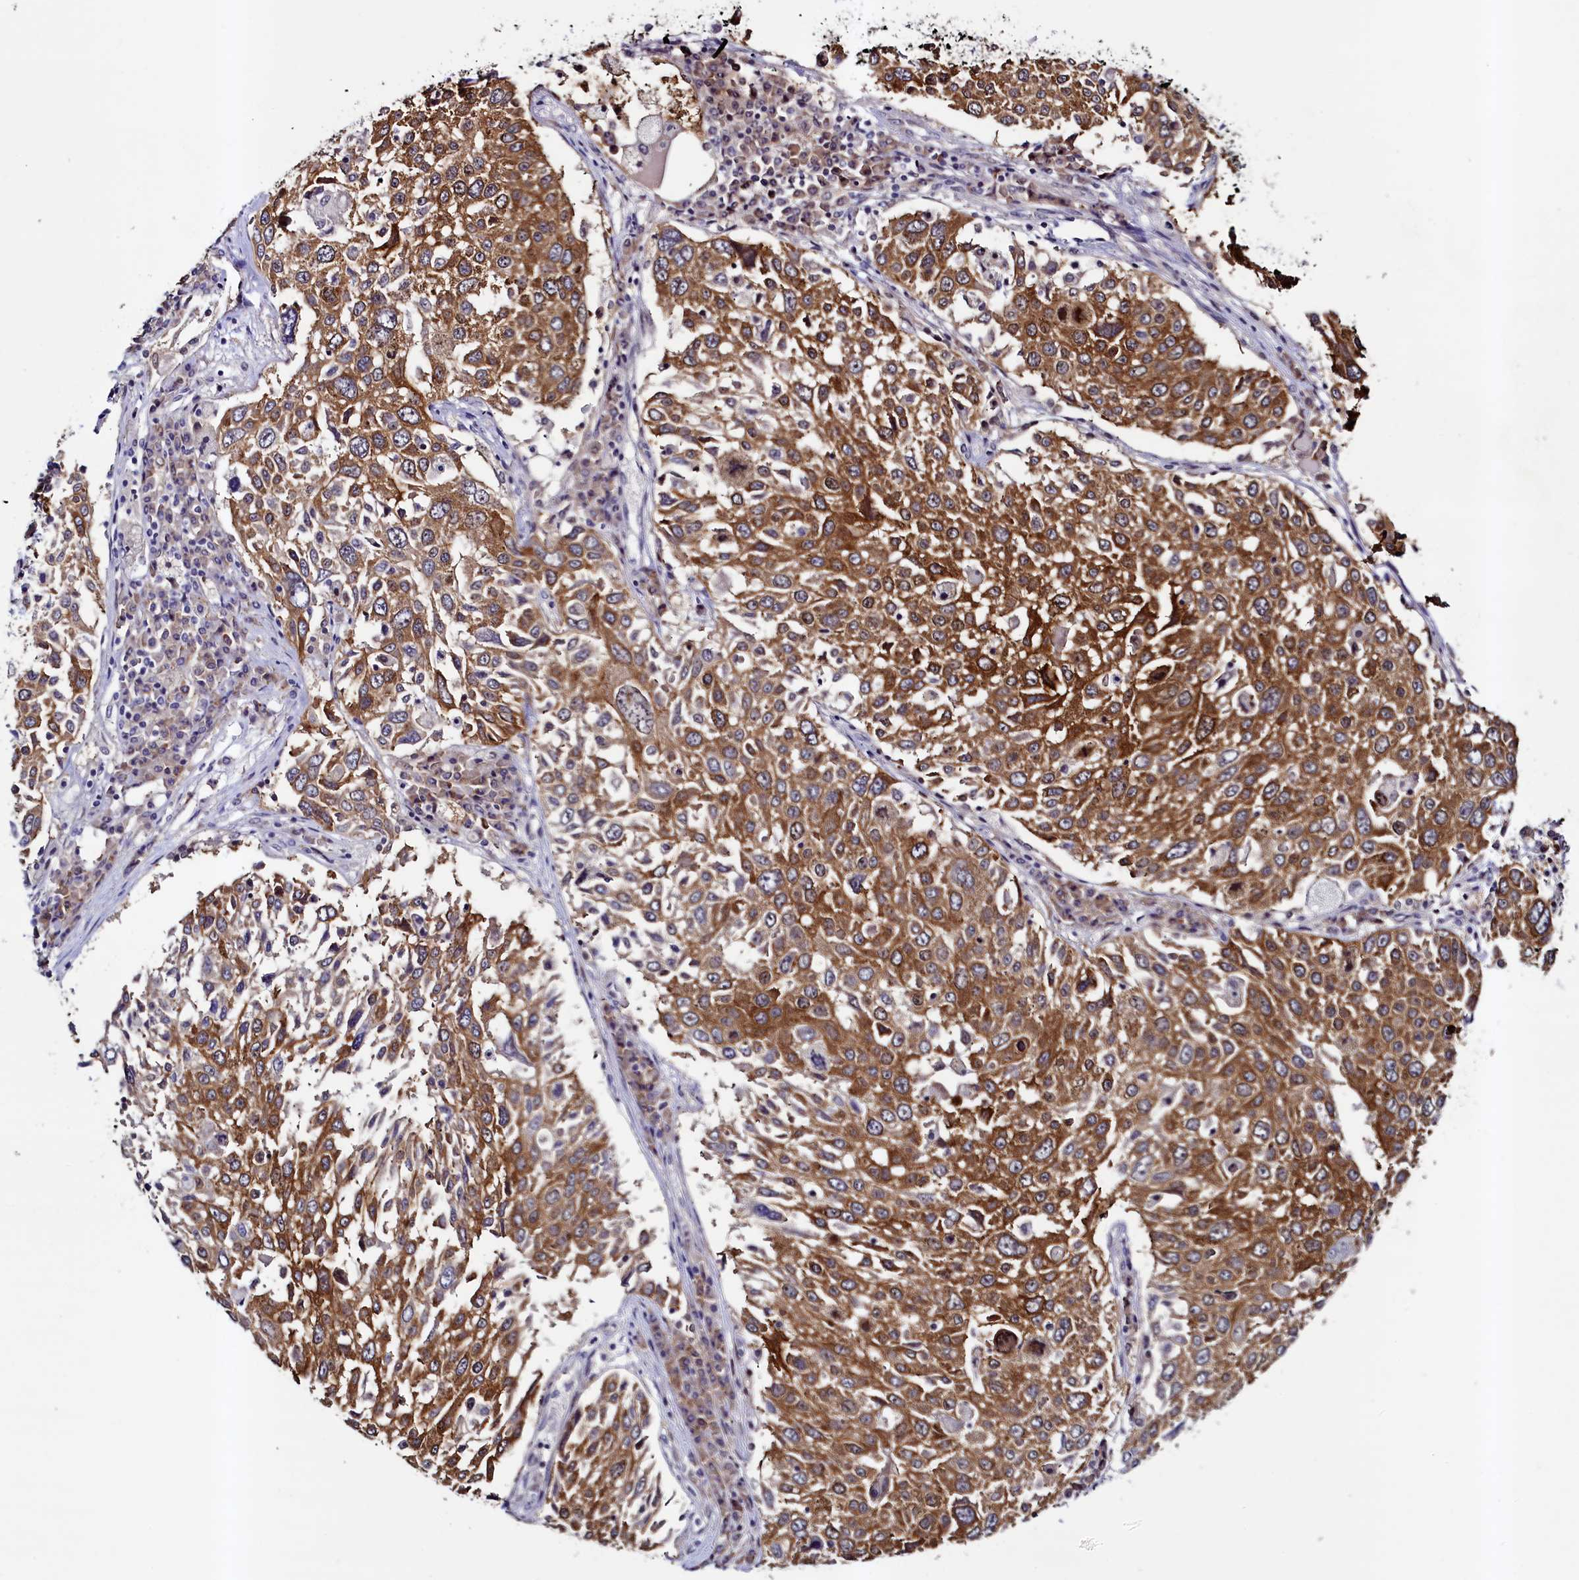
{"staining": {"intensity": "strong", "quantity": "25%-75%", "location": "cytoplasmic/membranous"}, "tissue": "lung cancer", "cell_type": "Tumor cells", "image_type": "cancer", "snomed": [{"axis": "morphology", "description": "Squamous cell carcinoma, NOS"}, {"axis": "topography", "description": "Lung"}], "caption": "Squamous cell carcinoma (lung) stained for a protein demonstrates strong cytoplasmic/membranous positivity in tumor cells. The protein of interest is shown in brown color, while the nuclei are stained blue.", "gene": "PACSIN3", "patient": {"sex": "male", "age": 65}}